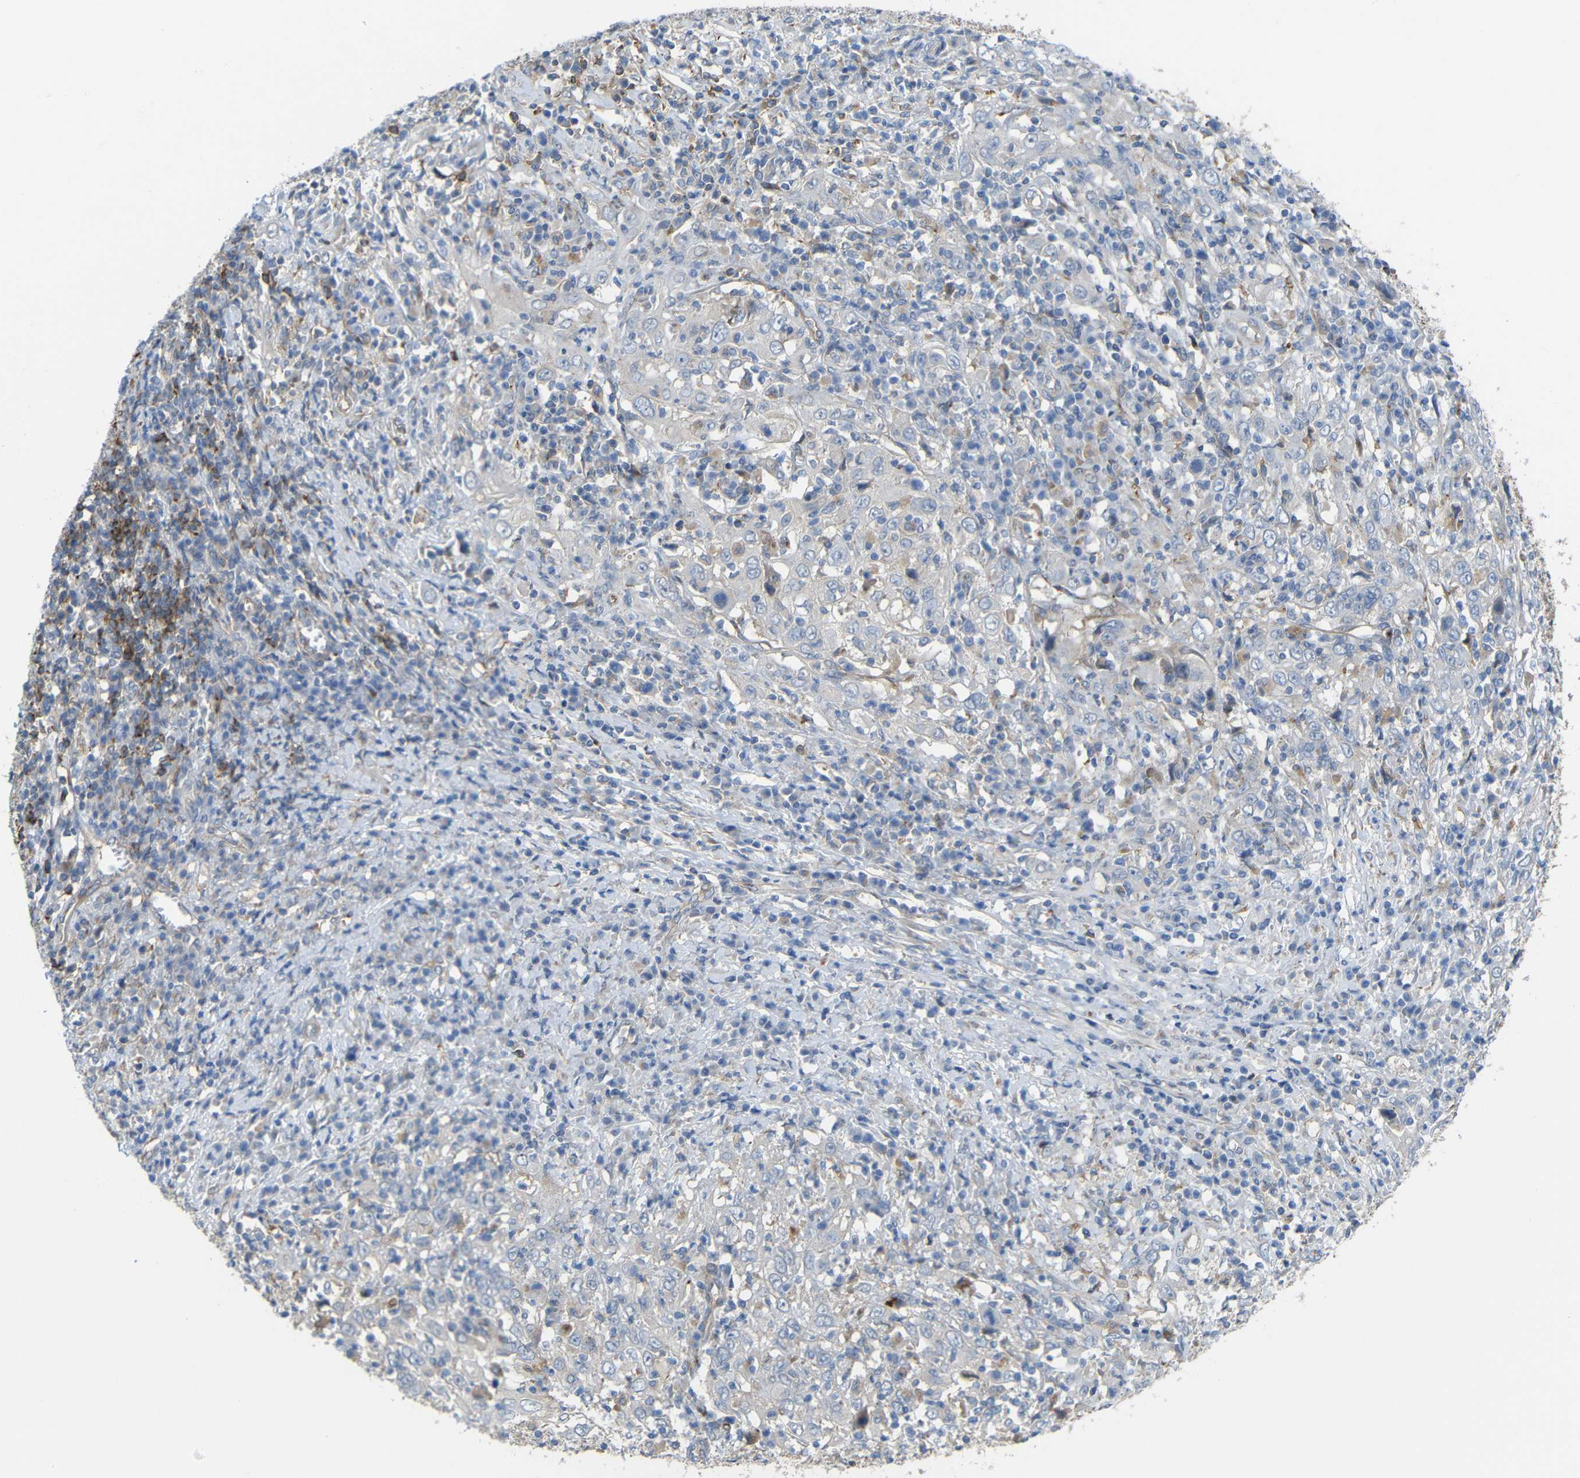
{"staining": {"intensity": "weak", "quantity": "25%-75%", "location": "cytoplasmic/membranous"}, "tissue": "cervical cancer", "cell_type": "Tumor cells", "image_type": "cancer", "snomed": [{"axis": "morphology", "description": "Squamous cell carcinoma, NOS"}, {"axis": "topography", "description": "Cervix"}], "caption": "Cervical cancer stained for a protein (brown) displays weak cytoplasmic/membranous positive expression in about 25%-75% of tumor cells.", "gene": "SYPL1", "patient": {"sex": "female", "age": 46}}